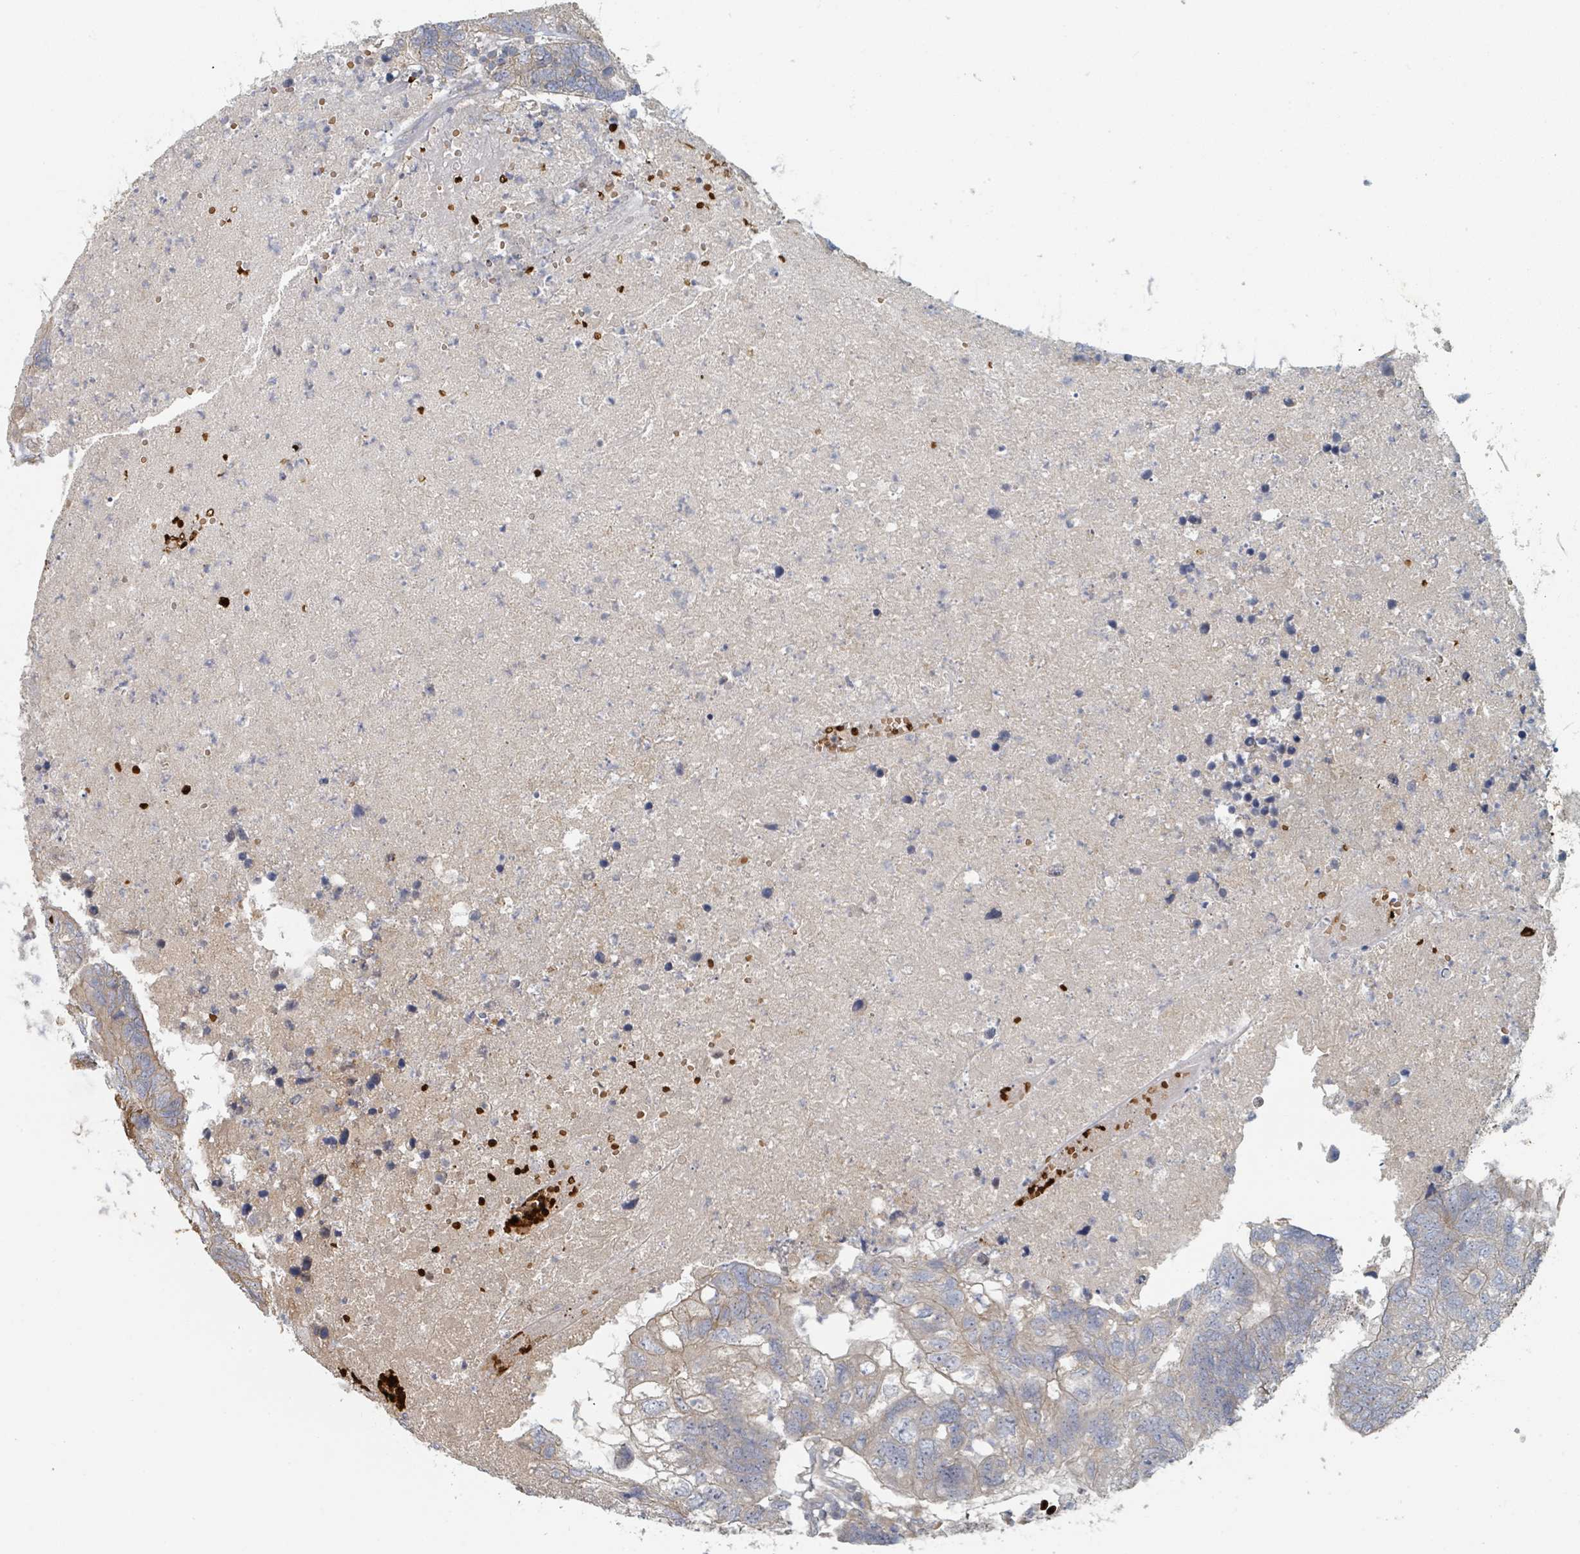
{"staining": {"intensity": "strong", "quantity": "<25%", "location": "cytoplasmic/membranous"}, "tissue": "colorectal cancer", "cell_type": "Tumor cells", "image_type": "cancer", "snomed": [{"axis": "morphology", "description": "Adenocarcinoma, NOS"}, {"axis": "topography", "description": "Colon"}], "caption": "This is an image of IHC staining of colorectal cancer, which shows strong positivity in the cytoplasmic/membranous of tumor cells.", "gene": "TRPC4AP", "patient": {"sex": "female", "age": 48}}